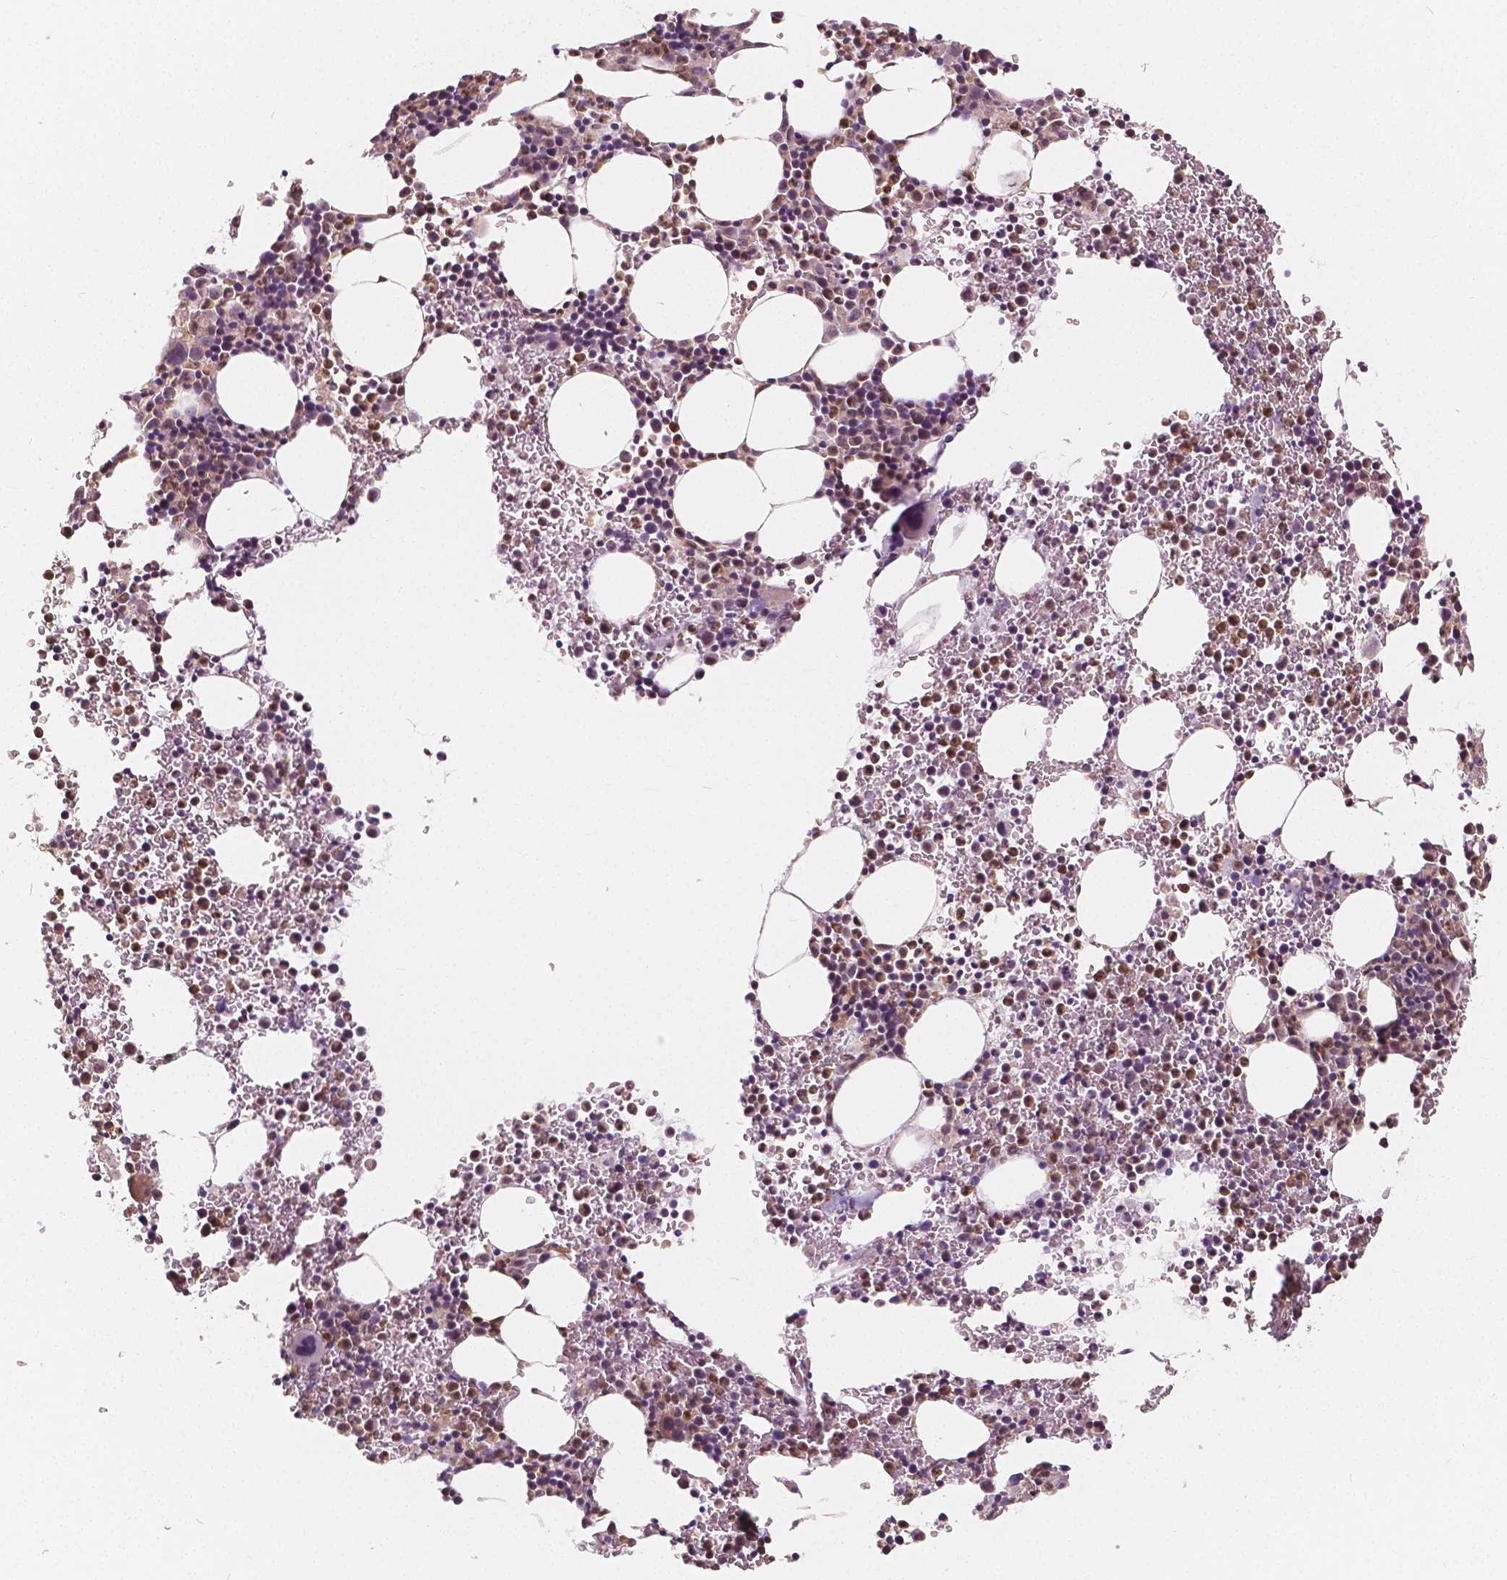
{"staining": {"intensity": "moderate", "quantity": "25%-75%", "location": "cytoplasmic/membranous,nuclear"}, "tissue": "bone marrow", "cell_type": "Hematopoietic cells", "image_type": "normal", "snomed": [{"axis": "morphology", "description": "Normal tissue, NOS"}, {"axis": "topography", "description": "Bone marrow"}], "caption": "The immunohistochemical stain labels moderate cytoplasmic/membranous,nuclear positivity in hematopoietic cells of normal bone marrow. (DAB (3,3'-diaminobenzidine) = brown stain, brightfield microscopy at high magnification).", "gene": "NAPRT", "patient": {"sex": "male", "age": 58}}